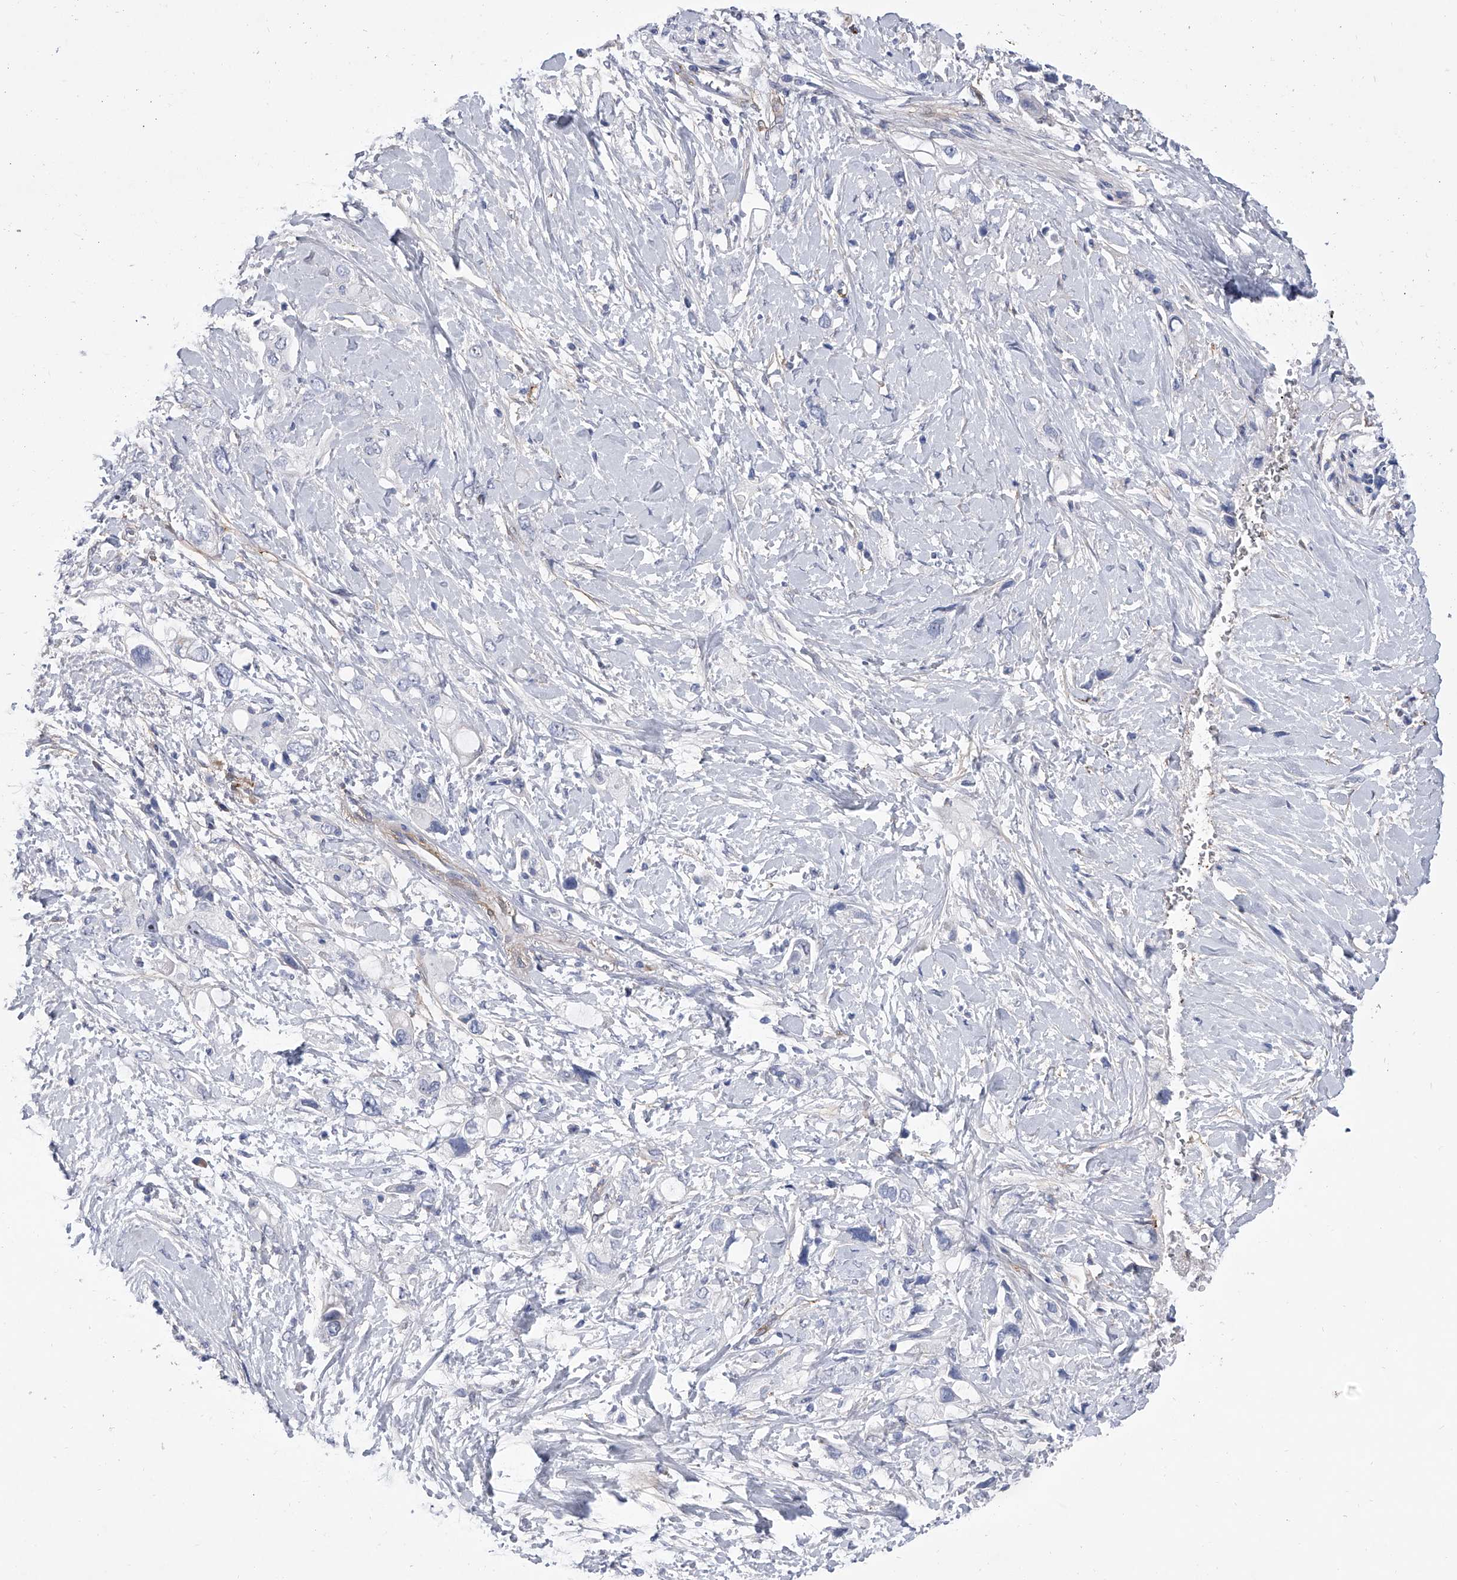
{"staining": {"intensity": "negative", "quantity": "none", "location": "none"}, "tissue": "pancreatic cancer", "cell_type": "Tumor cells", "image_type": "cancer", "snomed": [{"axis": "morphology", "description": "Adenocarcinoma, NOS"}, {"axis": "topography", "description": "Pancreas"}], "caption": "DAB (3,3'-diaminobenzidine) immunohistochemical staining of human adenocarcinoma (pancreatic) exhibits no significant staining in tumor cells. Brightfield microscopy of immunohistochemistry (IHC) stained with DAB (brown) and hematoxylin (blue), captured at high magnification.", "gene": "ALG14", "patient": {"sex": "female", "age": 56}}